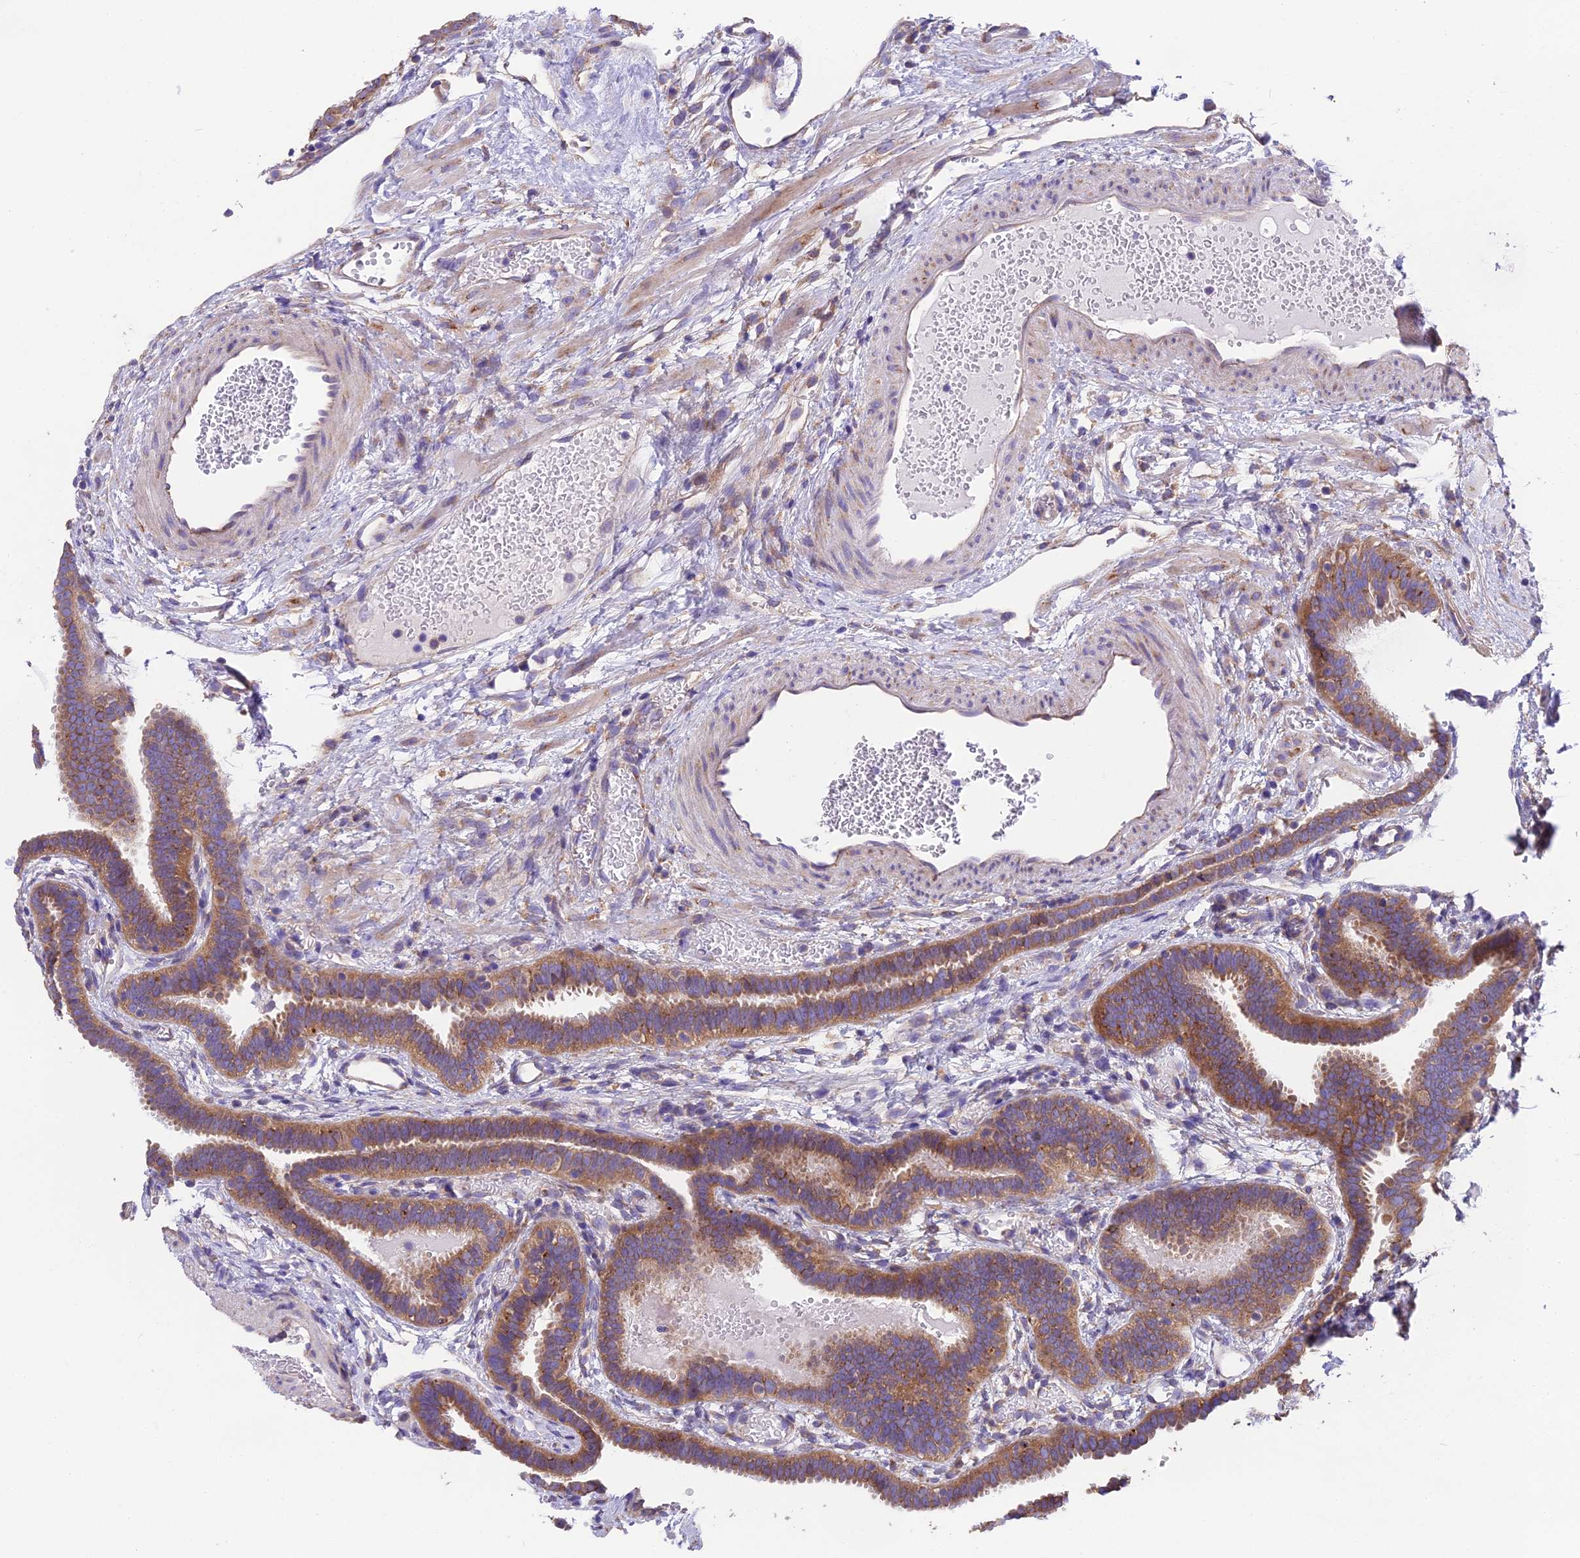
{"staining": {"intensity": "moderate", "quantity": ">75%", "location": "cytoplasmic/membranous"}, "tissue": "fallopian tube", "cell_type": "Glandular cells", "image_type": "normal", "snomed": [{"axis": "morphology", "description": "Normal tissue, NOS"}, {"axis": "topography", "description": "Fallopian tube"}], "caption": "Immunohistochemical staining of benign human fallopian tube reveals moderate cytoplasmic/membranous protein expression in about >75% of glandular cells. The protein of interest is stained brown, and the nuclei are stained in blue (DAB (3,3'-diaminobenzidine) IHC with brightfield microscopy, high magnification).", "gene": "BLOC1S4", "patient": {"sex": "female", "age": 37}}